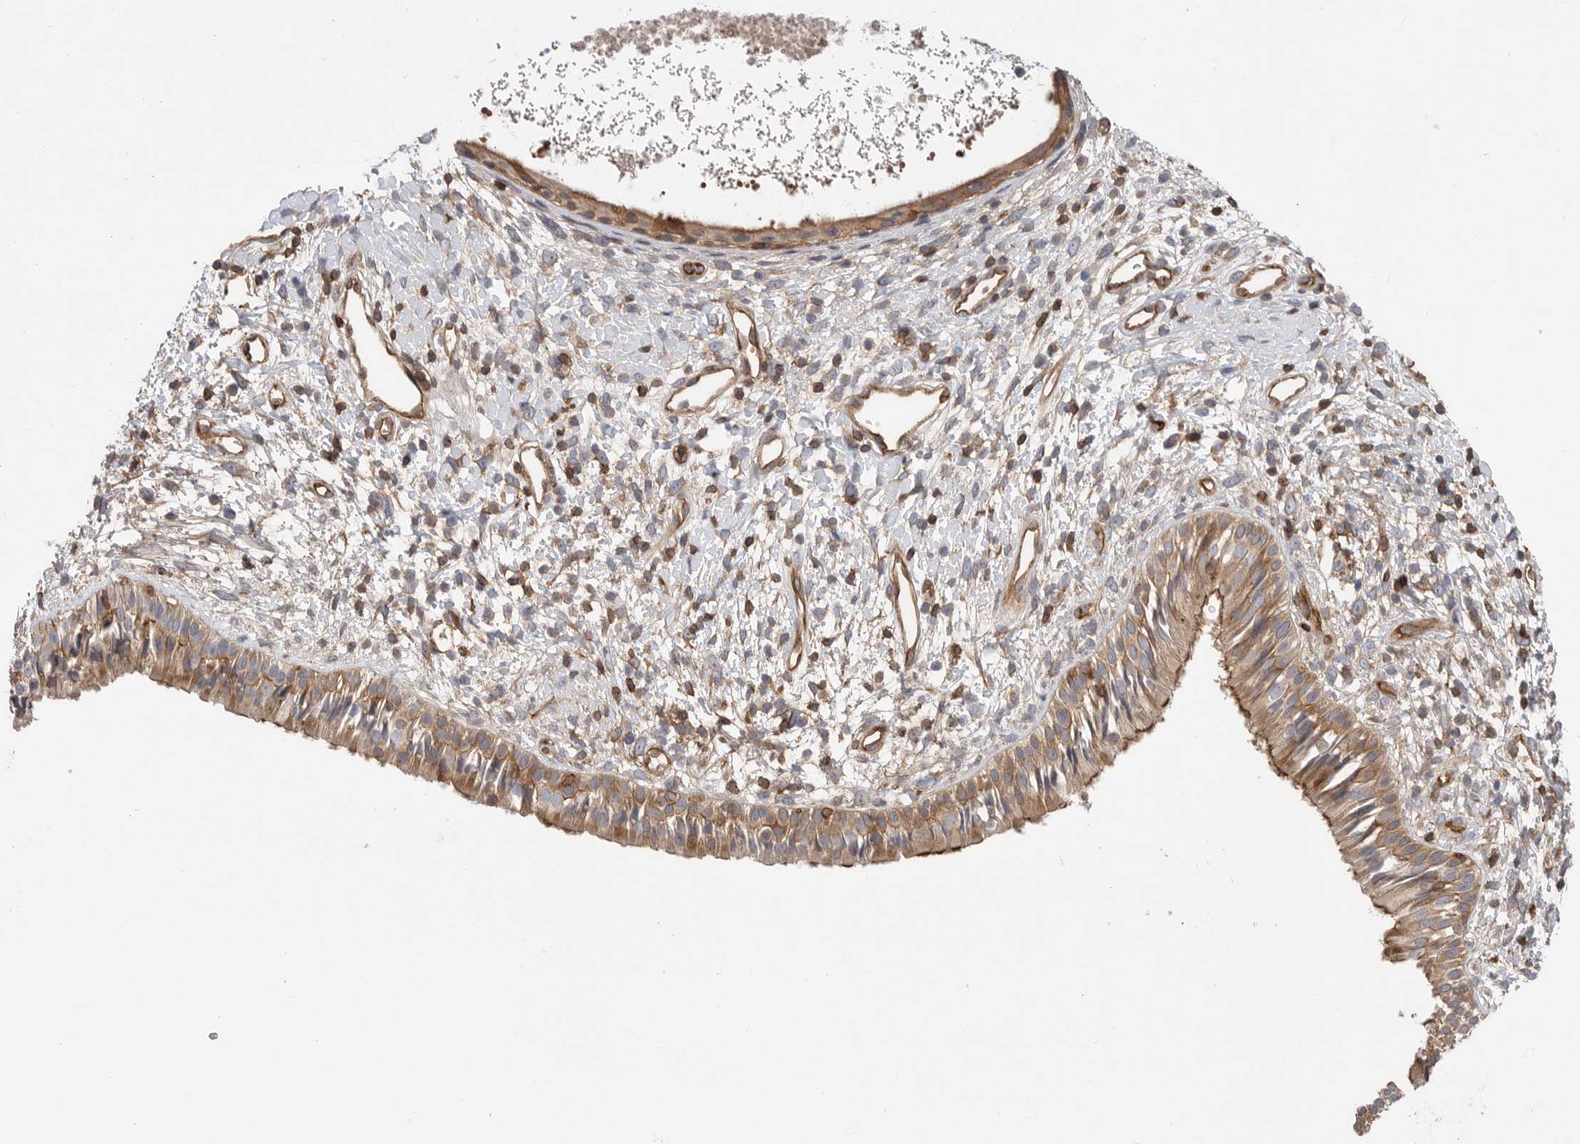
{"staining": {"intensity": "moderate", "quantity": ">75%", "location": "cytoplasmic/membranous"}, "tissue": "nasopharynx", "cell_type": "Respiratory epithelial cells", "image_type": "normal", "snomed": [{"axis": "morphology", "description": "Normal tissue, NOS"}, {"axis": "topography", "description": "Nasopharynx"}], "caption": "A photomicrograph of human nasopharynx stained for a protein demonstrates moderate cytoplasmic/membranous brown staining in respiratory epithelial cells.", "gene": "PRKCH", "patient": {"sex": "male", "age": 22}}